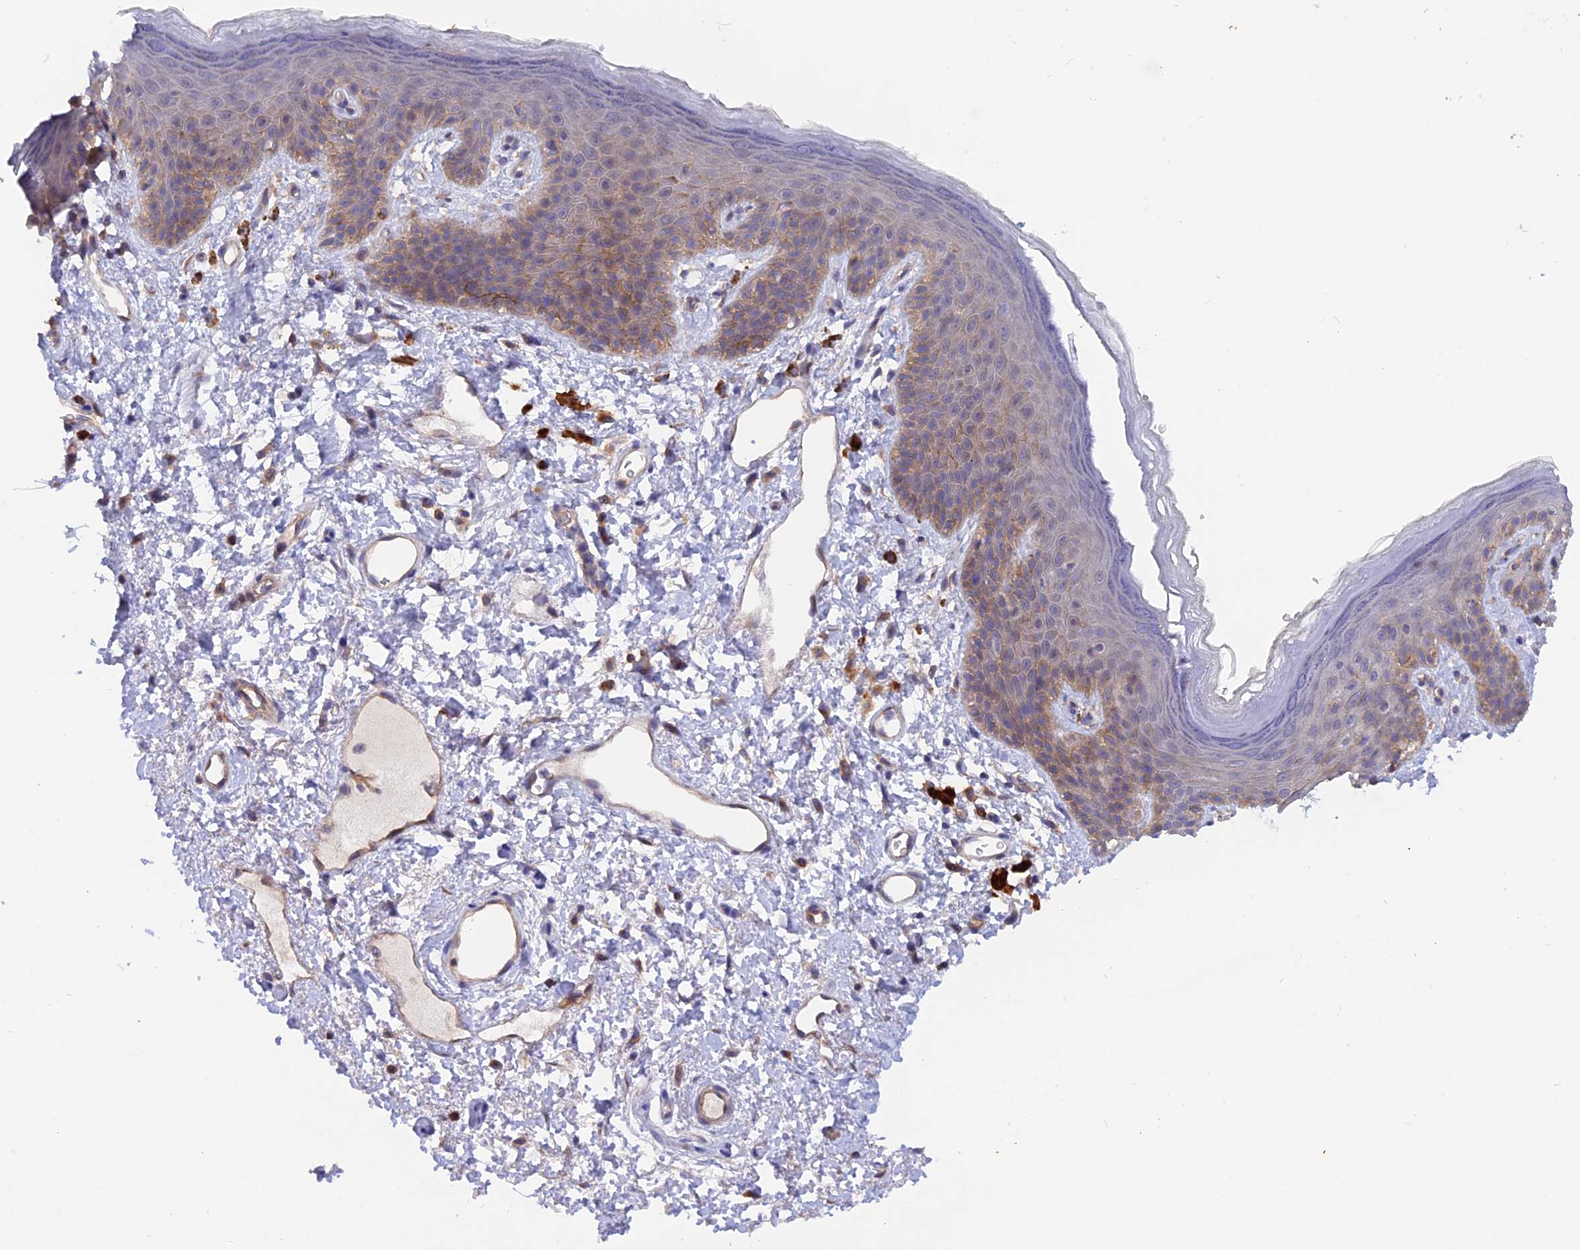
{"staining": {"intensity": "moderate", "quantity": "25%-75%", "location": "cytoplasmic/membranous"}, "tissue": "skin", "cell_type": "Epidermal cells", "image_type": "normal", "snomed": [{"axis": "morphology", "description": "Normal tissue, NOS"}, {"axis": "topography", "description": "Anal"}], "caption": "Skin stained for a protein displays moderate cytoplasmic/membranous positivity in epidermal cells. (DAB IHC, brown staining for protein, blue staining for nuclei).", "gene": "HYCC1", "patient": {"sex": "female", "age": 46}}